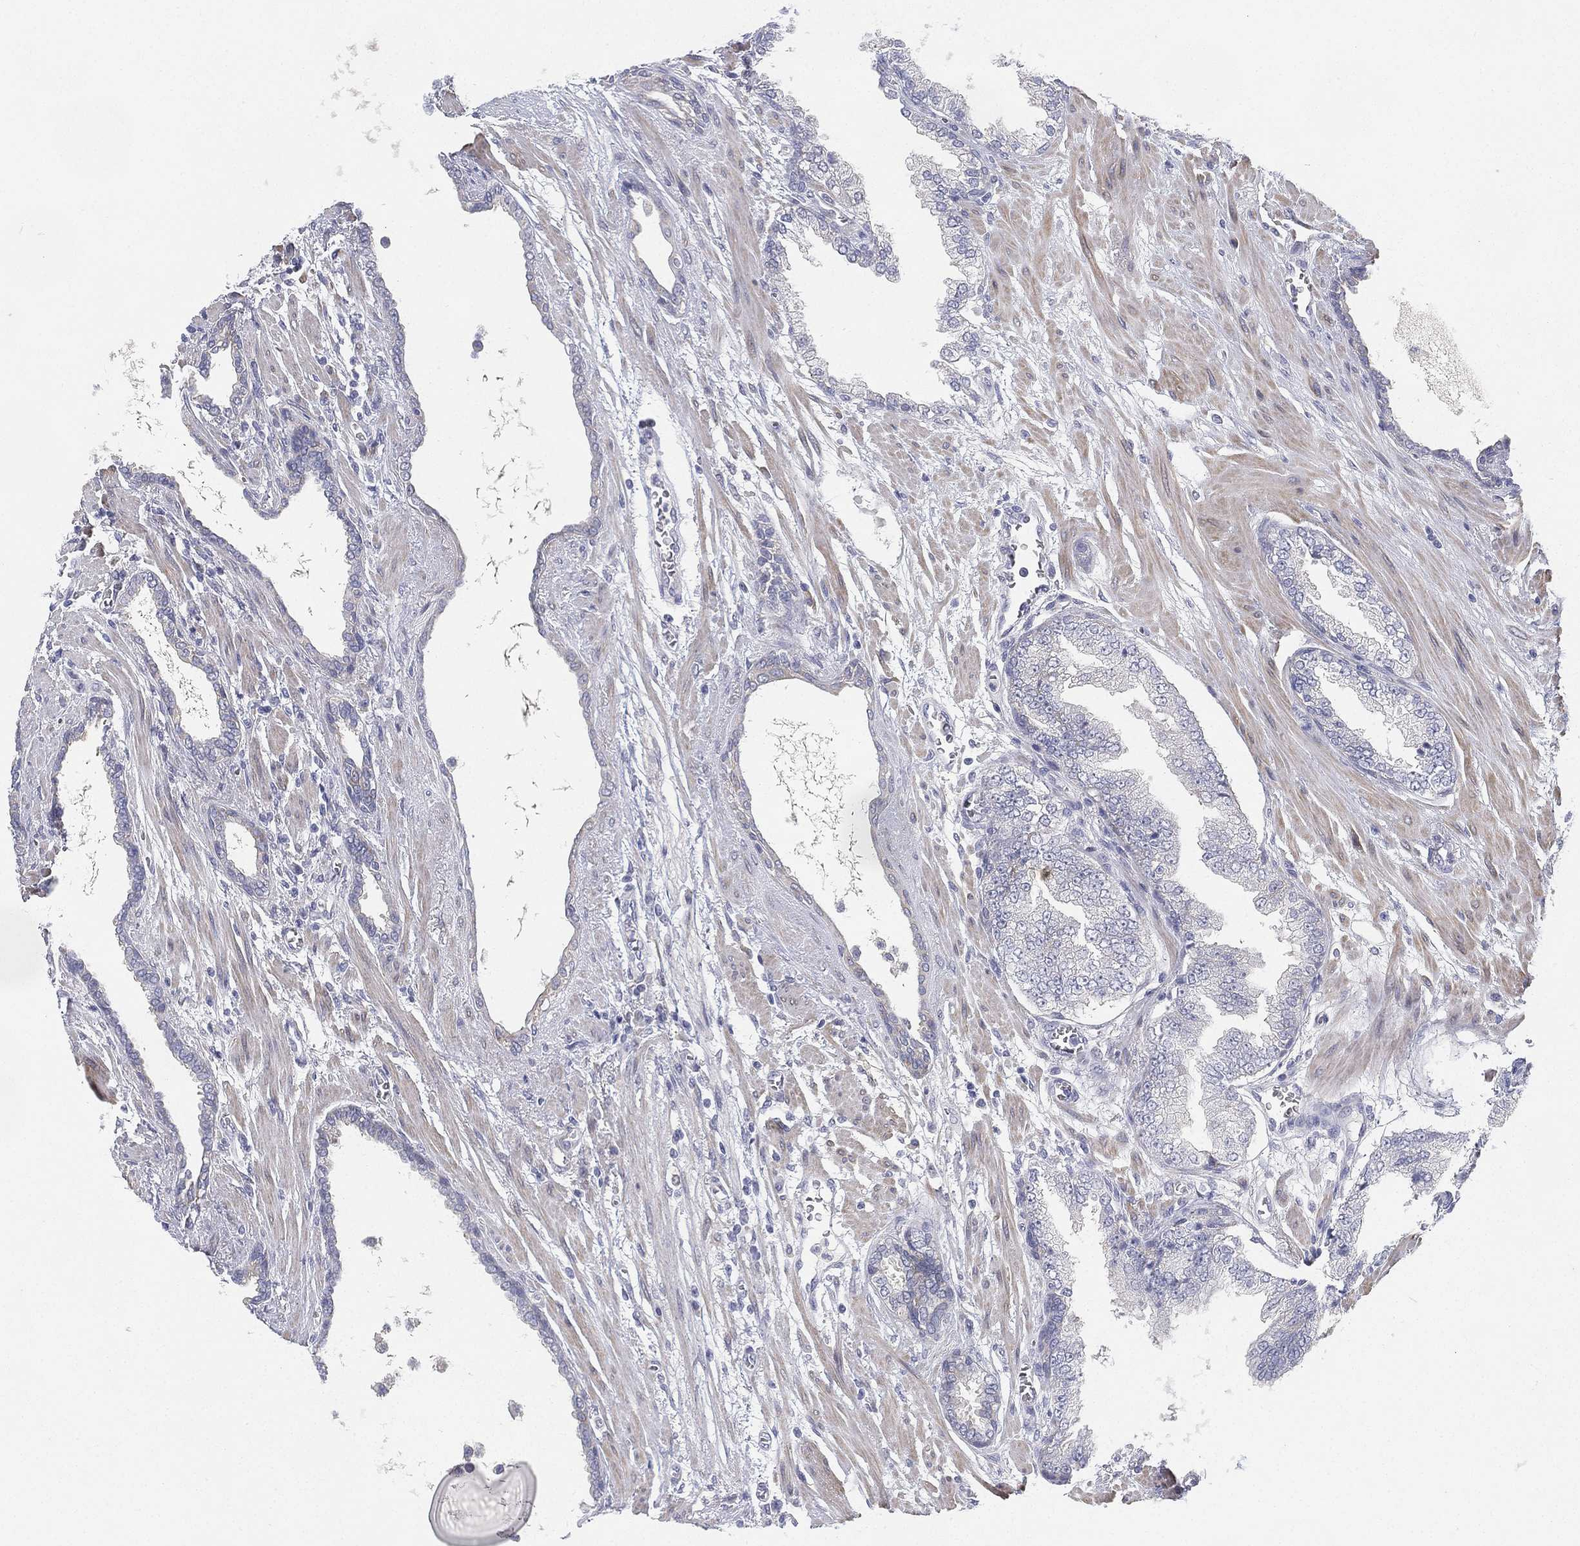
{"staining": {"intensity": "negative", "quantity": "none", "location": "none"}, "tissue": "prostate cancer", "cell_type": "Tumor cells", "image_type": "cancer", "snomed": [{"axis": "morphology", "description": "Adenocarcinoma, Low grade"}, {"axis": "topography", "description": "Prostate"}], "caption": "DAB (3,3'-diaminobenzidine) immunohistochemical staining of human prostate cancer shows no significant expression in tumor cells. The staining is performed using DAB brown chromogen with nuclei counter-stained in using hematoxylin.", "gene": "HEATR4", "patient": {"sex": "male", "age": 69}}